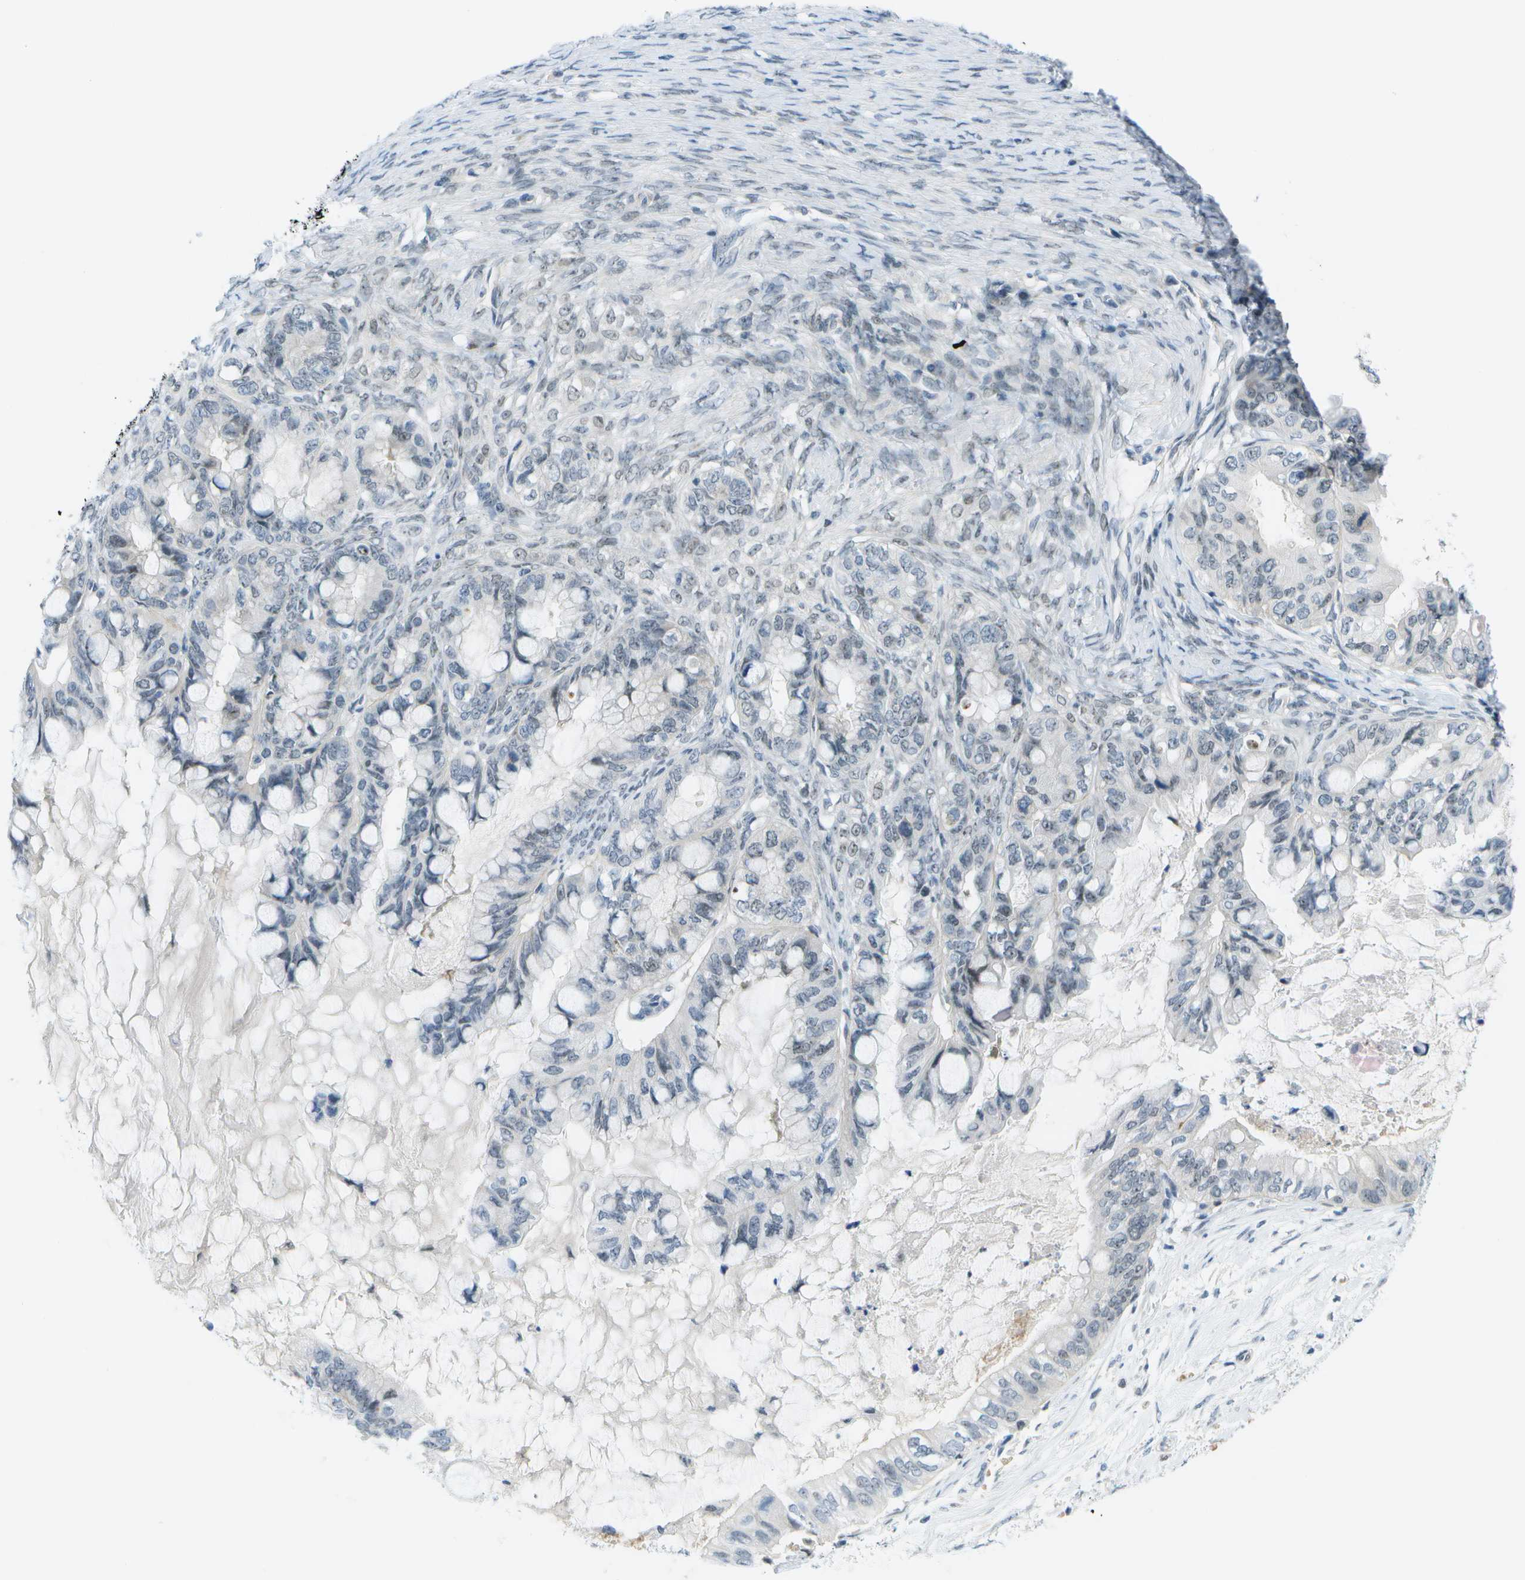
{"staining": {"intensity": "weak", "quantity": "<25%", "location": "nuclear"}, "tissue": "ovarian cancer", "cell_type": "Tumor cells", "image_type": "cancer", "snomed": [{"axis": "morphology", "description": "Cystadenocarcinoma, mucinous, NOS"}, {"axis": "topography", "description": "Ovary"}], "caption": "The image displays no significant expression in tumor cells of ovarian cancer.", "gene": "PITHD1", "patient": {"sex": "female", "age": 80}}